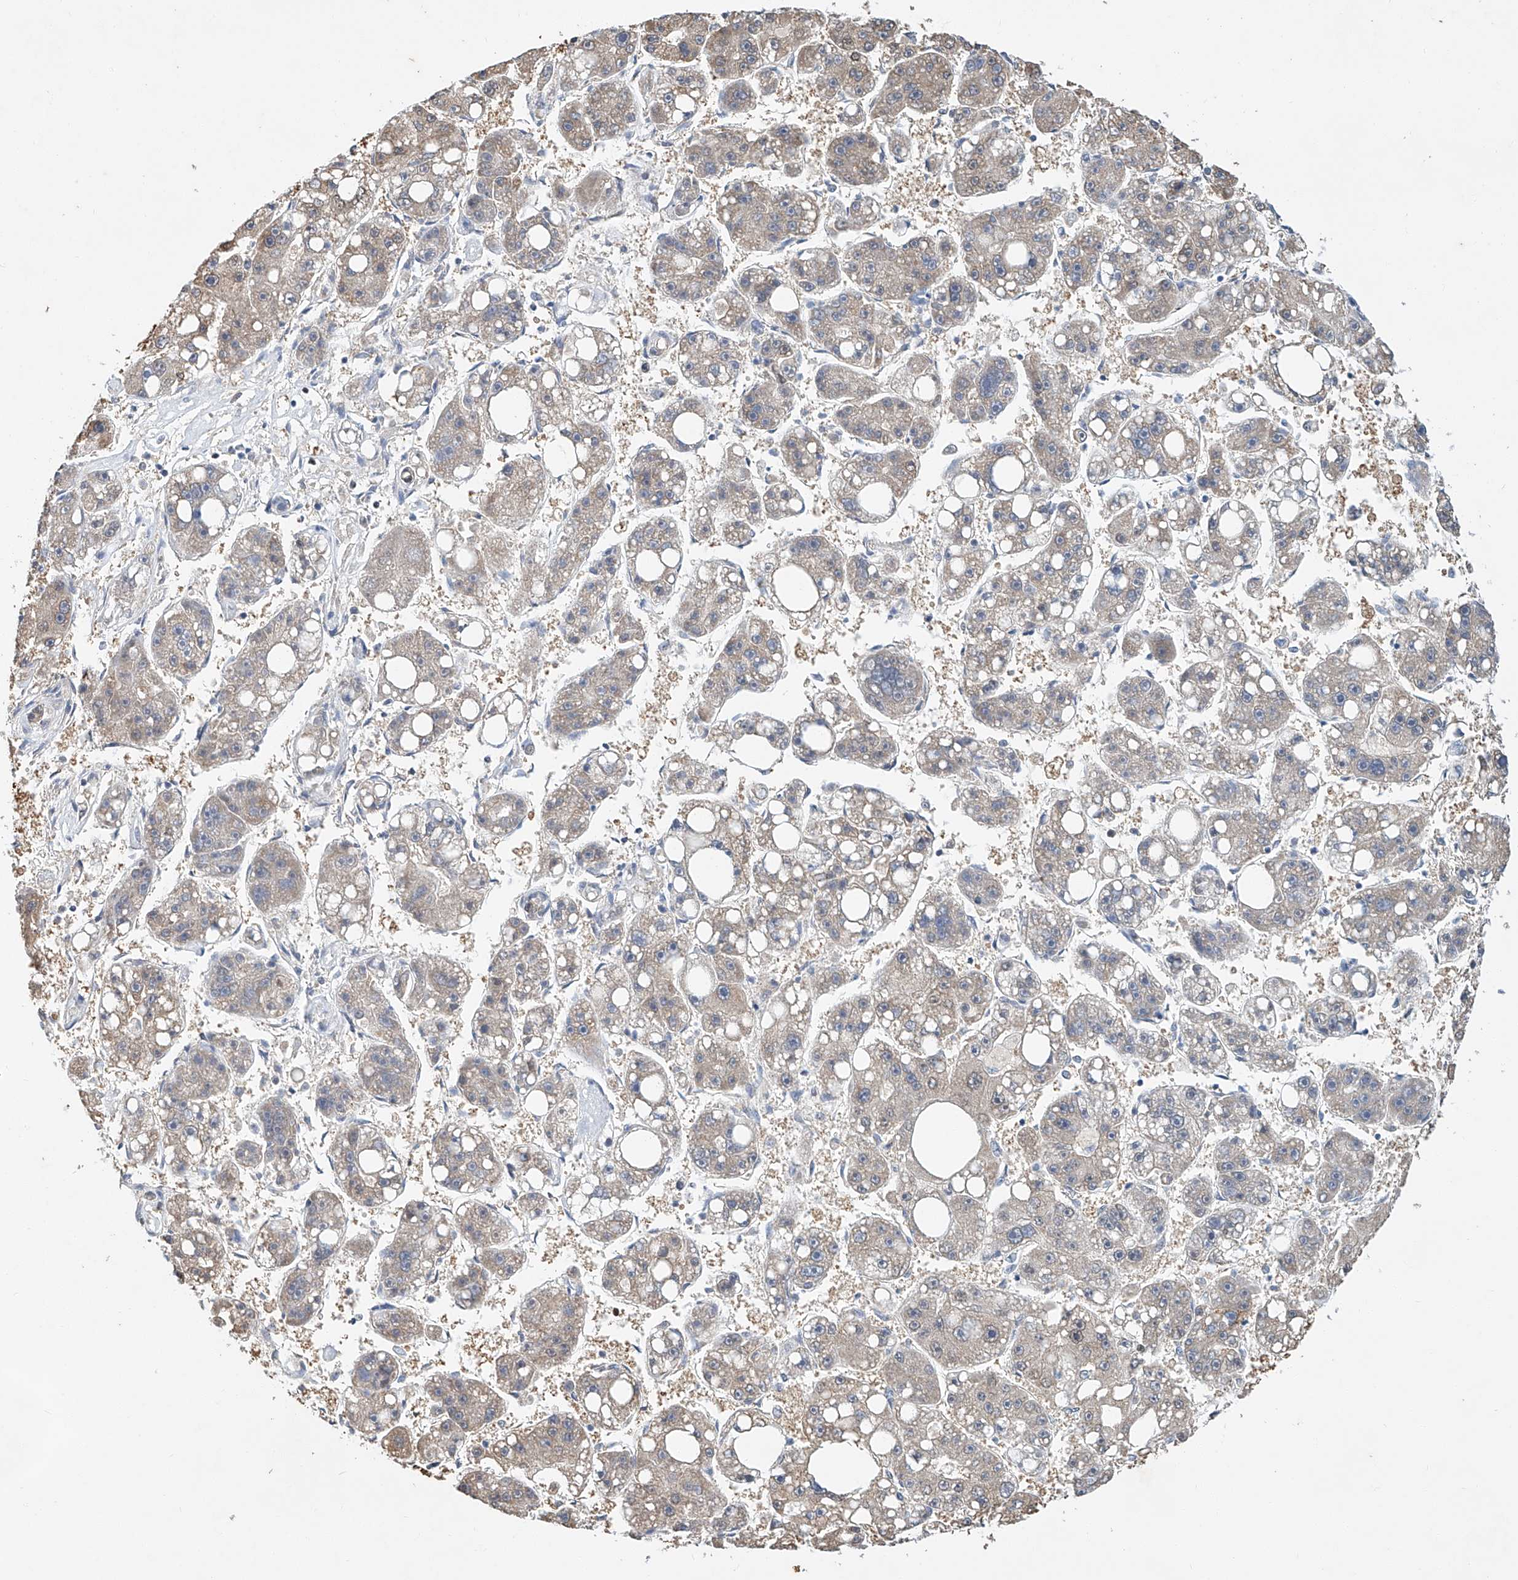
{"staining": {"intensity": "negative", "quantity": "none", "location": "none"}, "tissue": "liver cancer", "cell_type": "Tumor cells", "image_type": "cancer", "snomed": [{"axis": "morphology", "description": "Carcinoma, Hepatocellular, NOS"}, {"axis": "topography", "description": "Liver"}], "caption": "Photomicrograph shows no significant protein staining in tumor cells of liver hepatocellular carcinoma.", "gene": "CTDP1", "patient": {"sex": "female", "age": 61}}